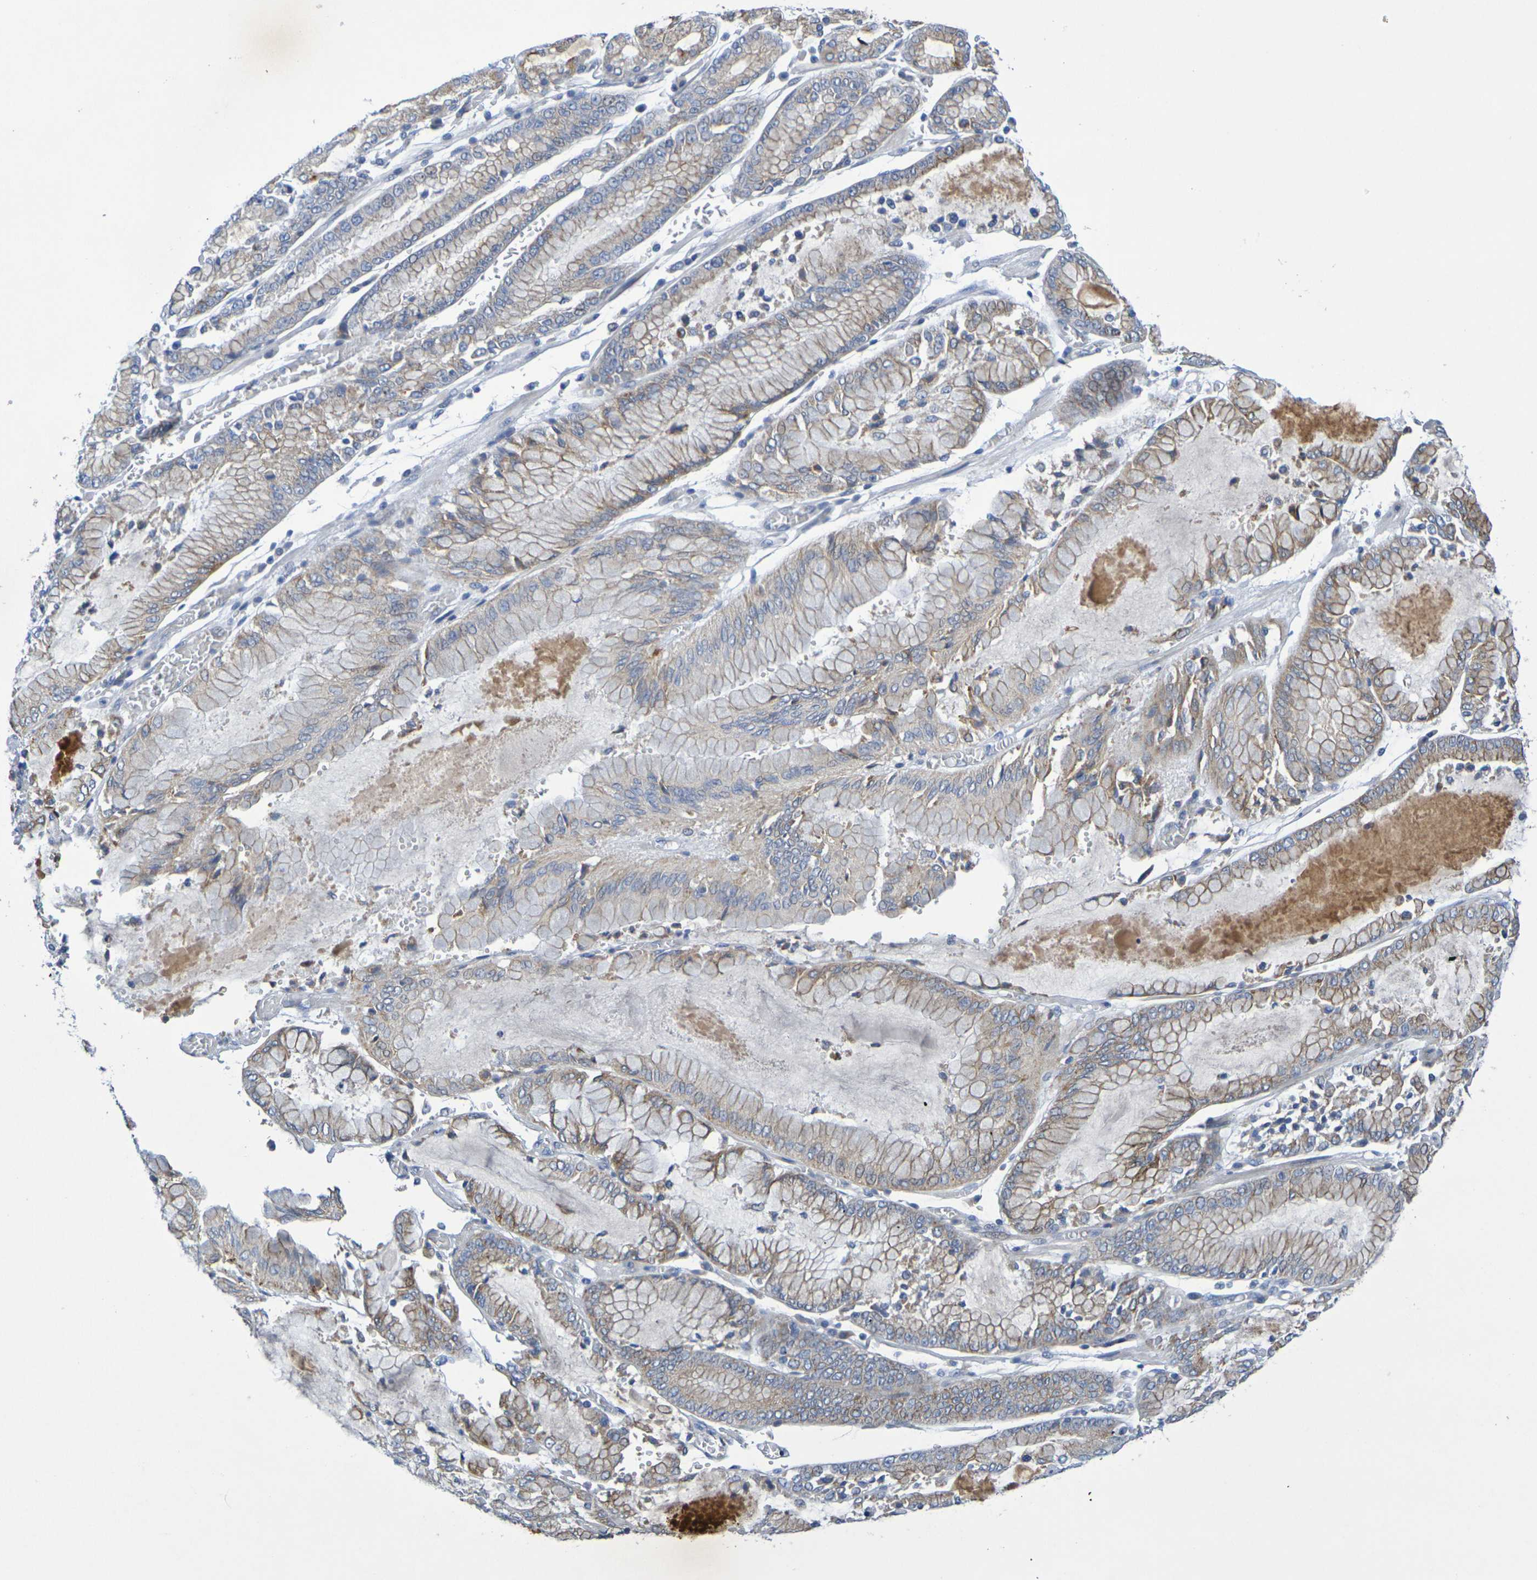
{"staining": {"intensity": "moderate", "quantity": "<25%", "location": "cytoplasmic/membranous"}, "tissue": "stomach cancer", "cell_type": "Tumor cells", "image_type": "cancer", "snomed": [{"axis": "morphology", "description": "Normal tissue, NOS"}, {"axis": "morphology", "description": "Adenocarcinoma, NOS"}, {"axis": "topography", "description": "Stomach, upper"}, {"axis": "topography", "description": "Stomach"}], "caption": "A brown stain labels moderate cytoplasmic/membranous expression of a protein in human stomach cancer (adenocarcinoma) tumor cells.", "gene": "SDC4", "patient": {"sex": "male", "age": 76}}